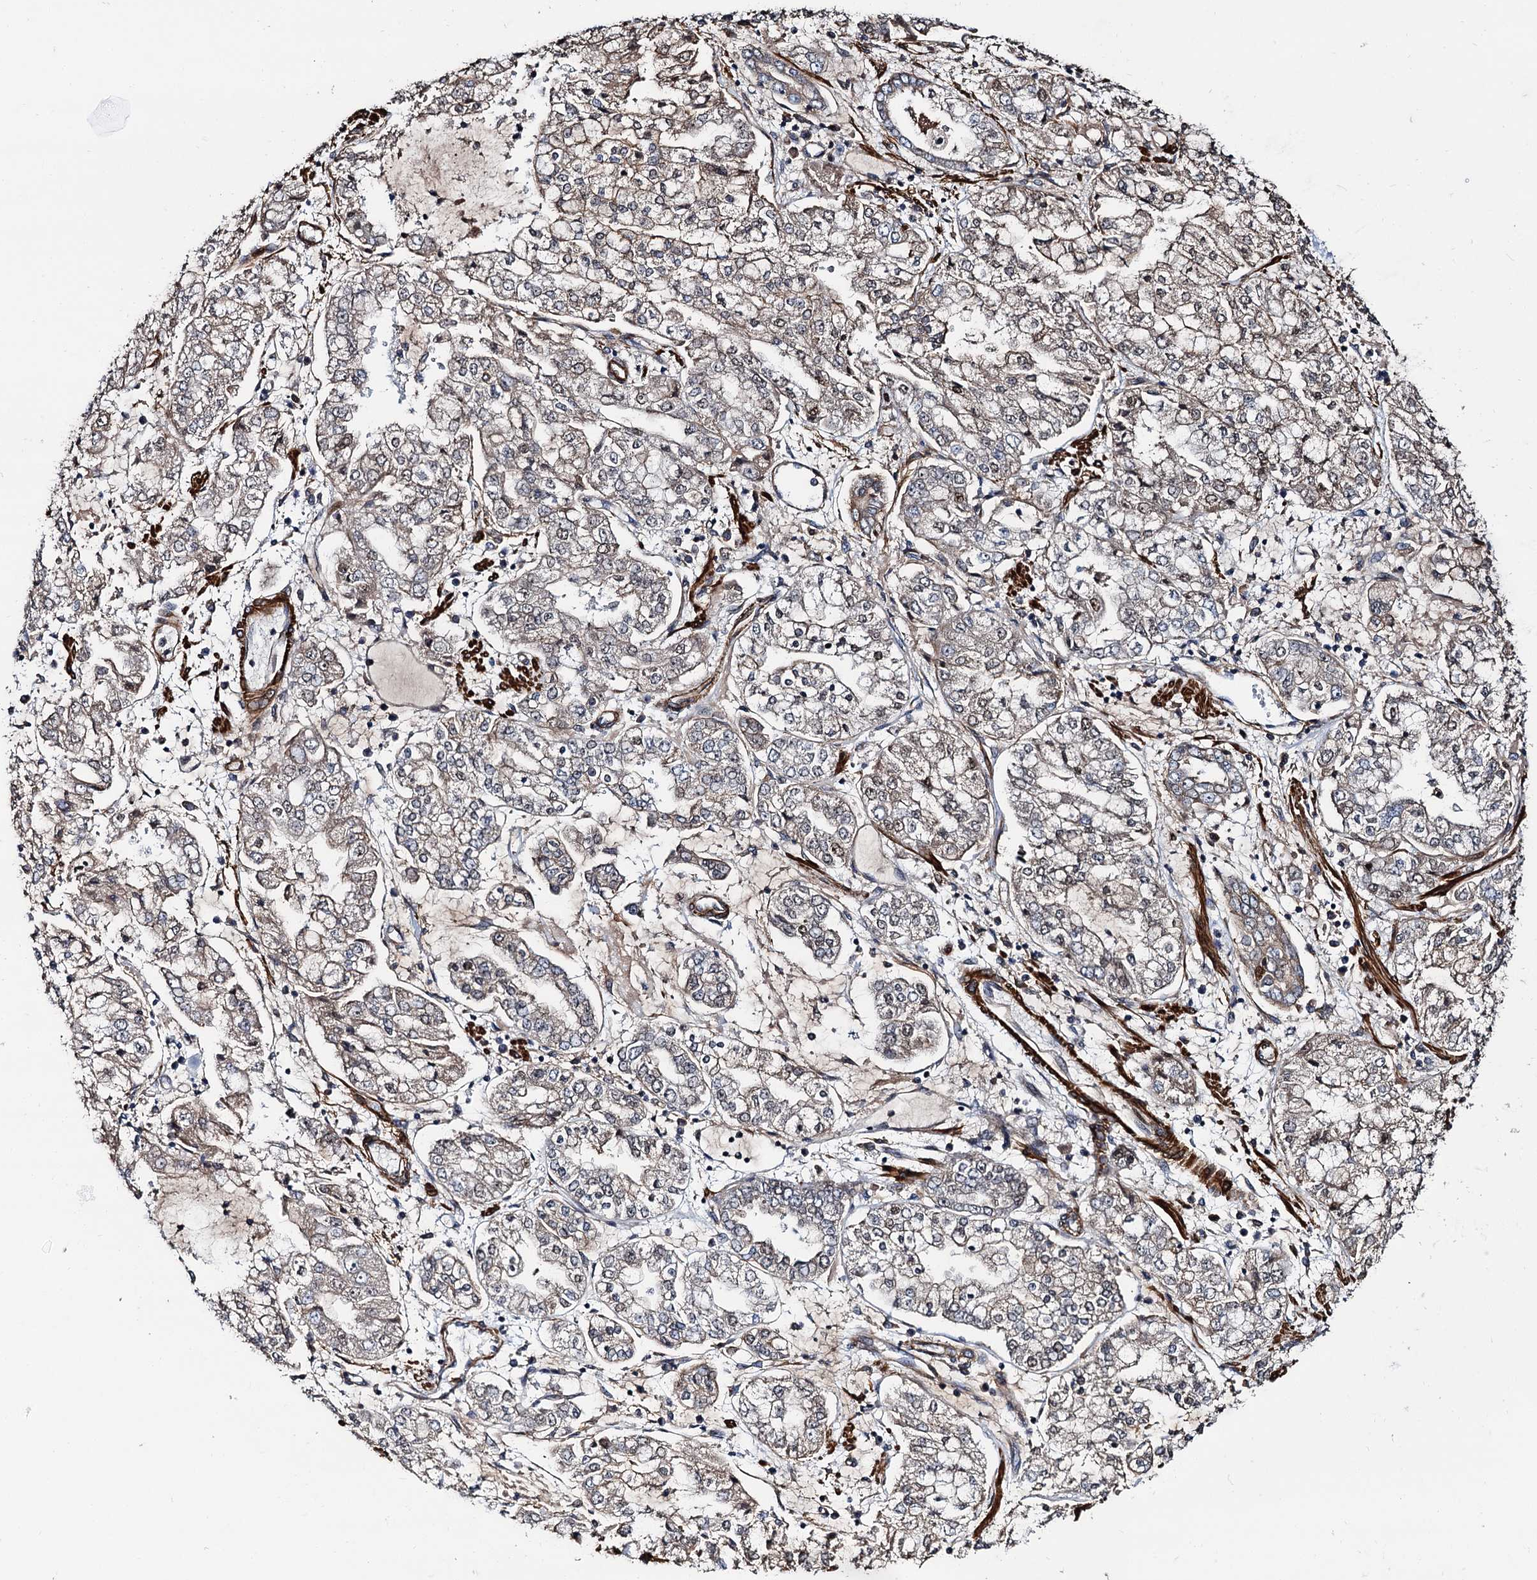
{"staining": {"intensity": "weak", "quantity": "25%-75%", "location": "cytoplasmic/membranous"}, "tissue": "stomach cancer", "cell_type": "Tumor cells", "image_type": "cancer", "snomed": [{"axis": "morphology", "description": "Adenocarcinoma, NOS"}, {"axis": "topography", "description": "Stomach"}], "caption": "Stomach cancer (adenocarcinoma) stained for a protein (brown) demonstrates weak cytoplasmic/membranous positive expression in approximately 25%-75% of tumor cells.", "gene": "ISM2", "patient": {"sex": "male", "age": 76}}